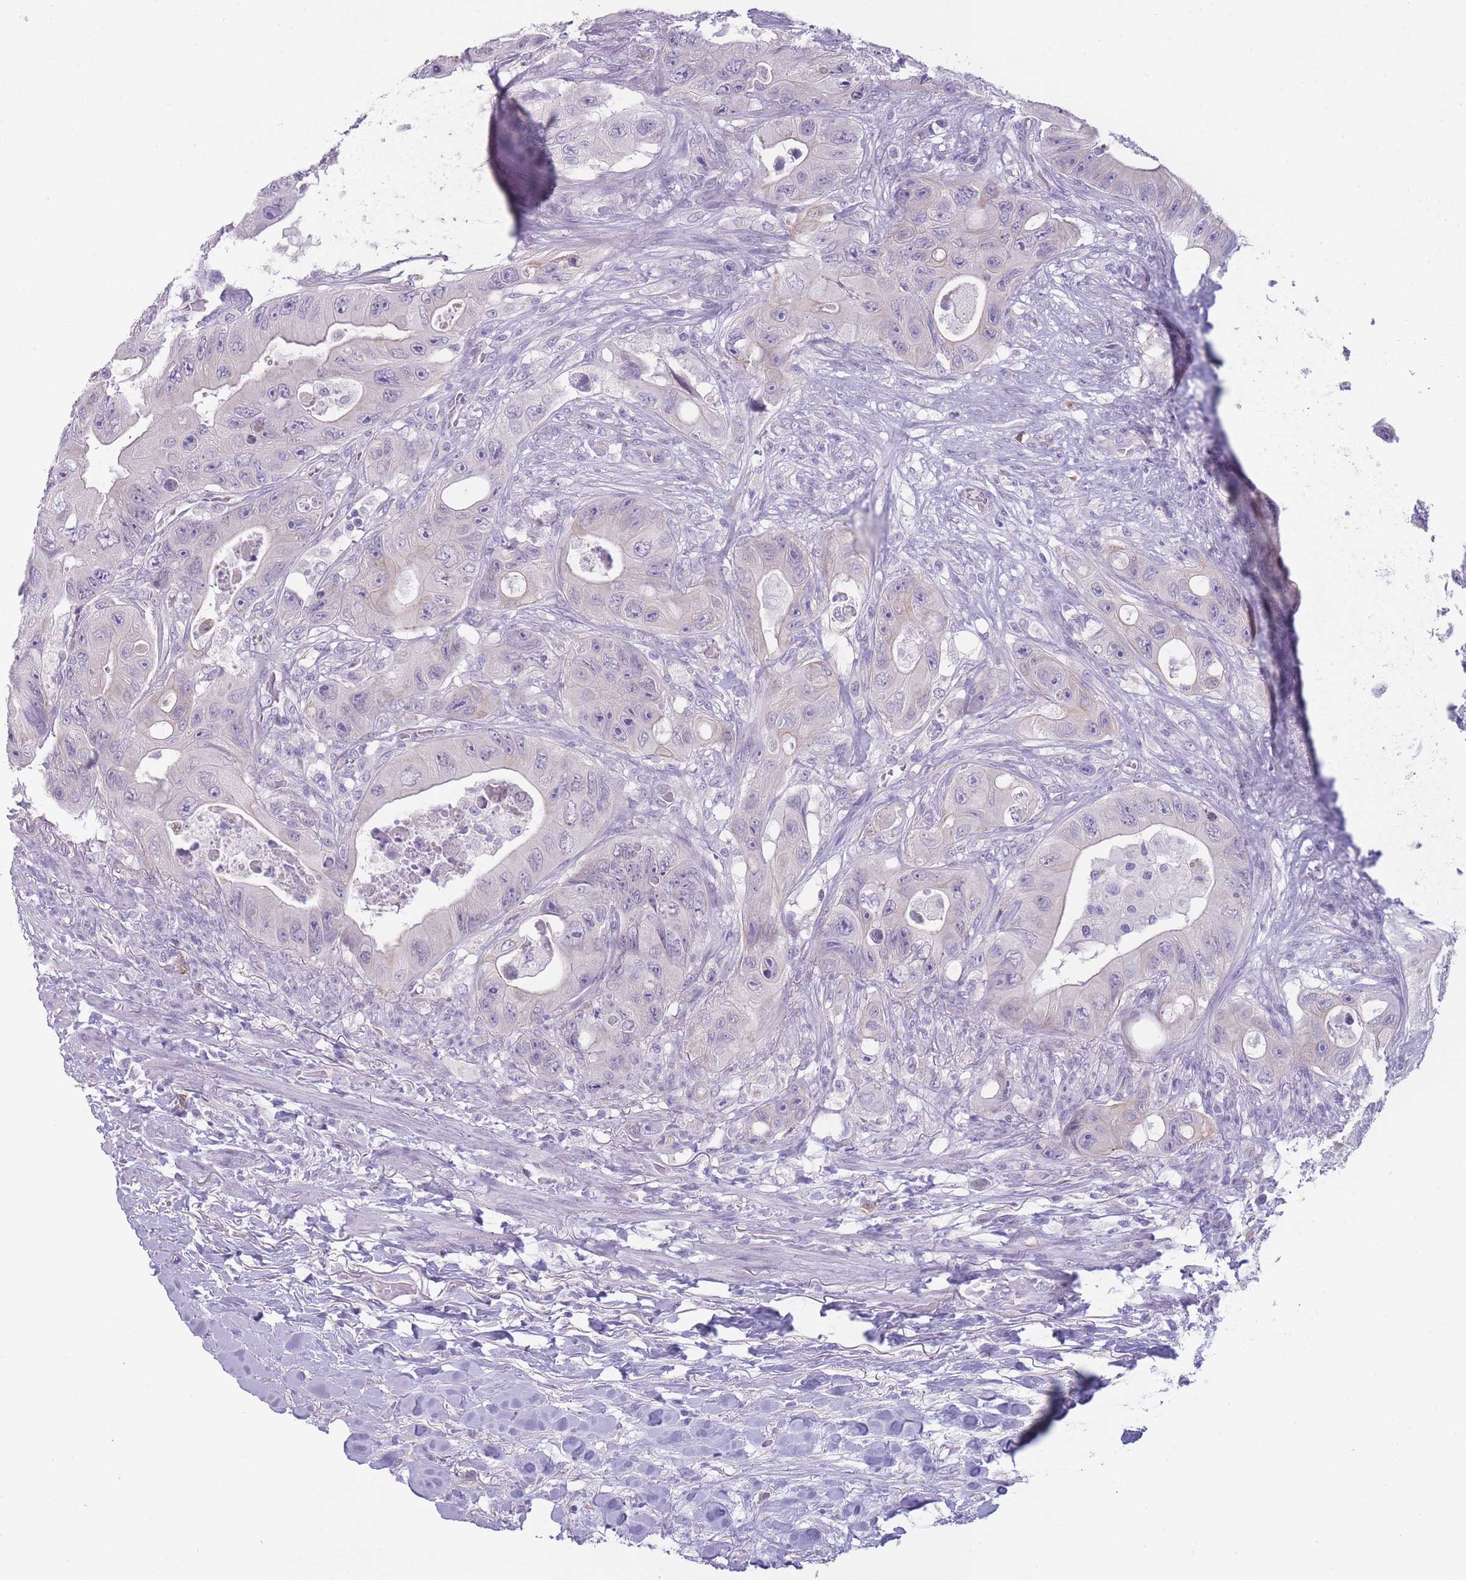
{"staining": {"intensity": "negative", "quantity": "none", "location": "none"}, "tissue": "colorectal cancer", "cell_type": "Tumor cells", "image_type": "cancer", "snomed": [{"axis": "morphology", "description": "Adenocarcinoma, NOS"}, {"axis": "topography", "description": "Colon"}], "caption": "The micrograph demonstrates no significant expression in tumor cells of adenocarcinoma (colorectal).", "gene": "DCANP1", "patient": {"sex": "female", "age": 46}}